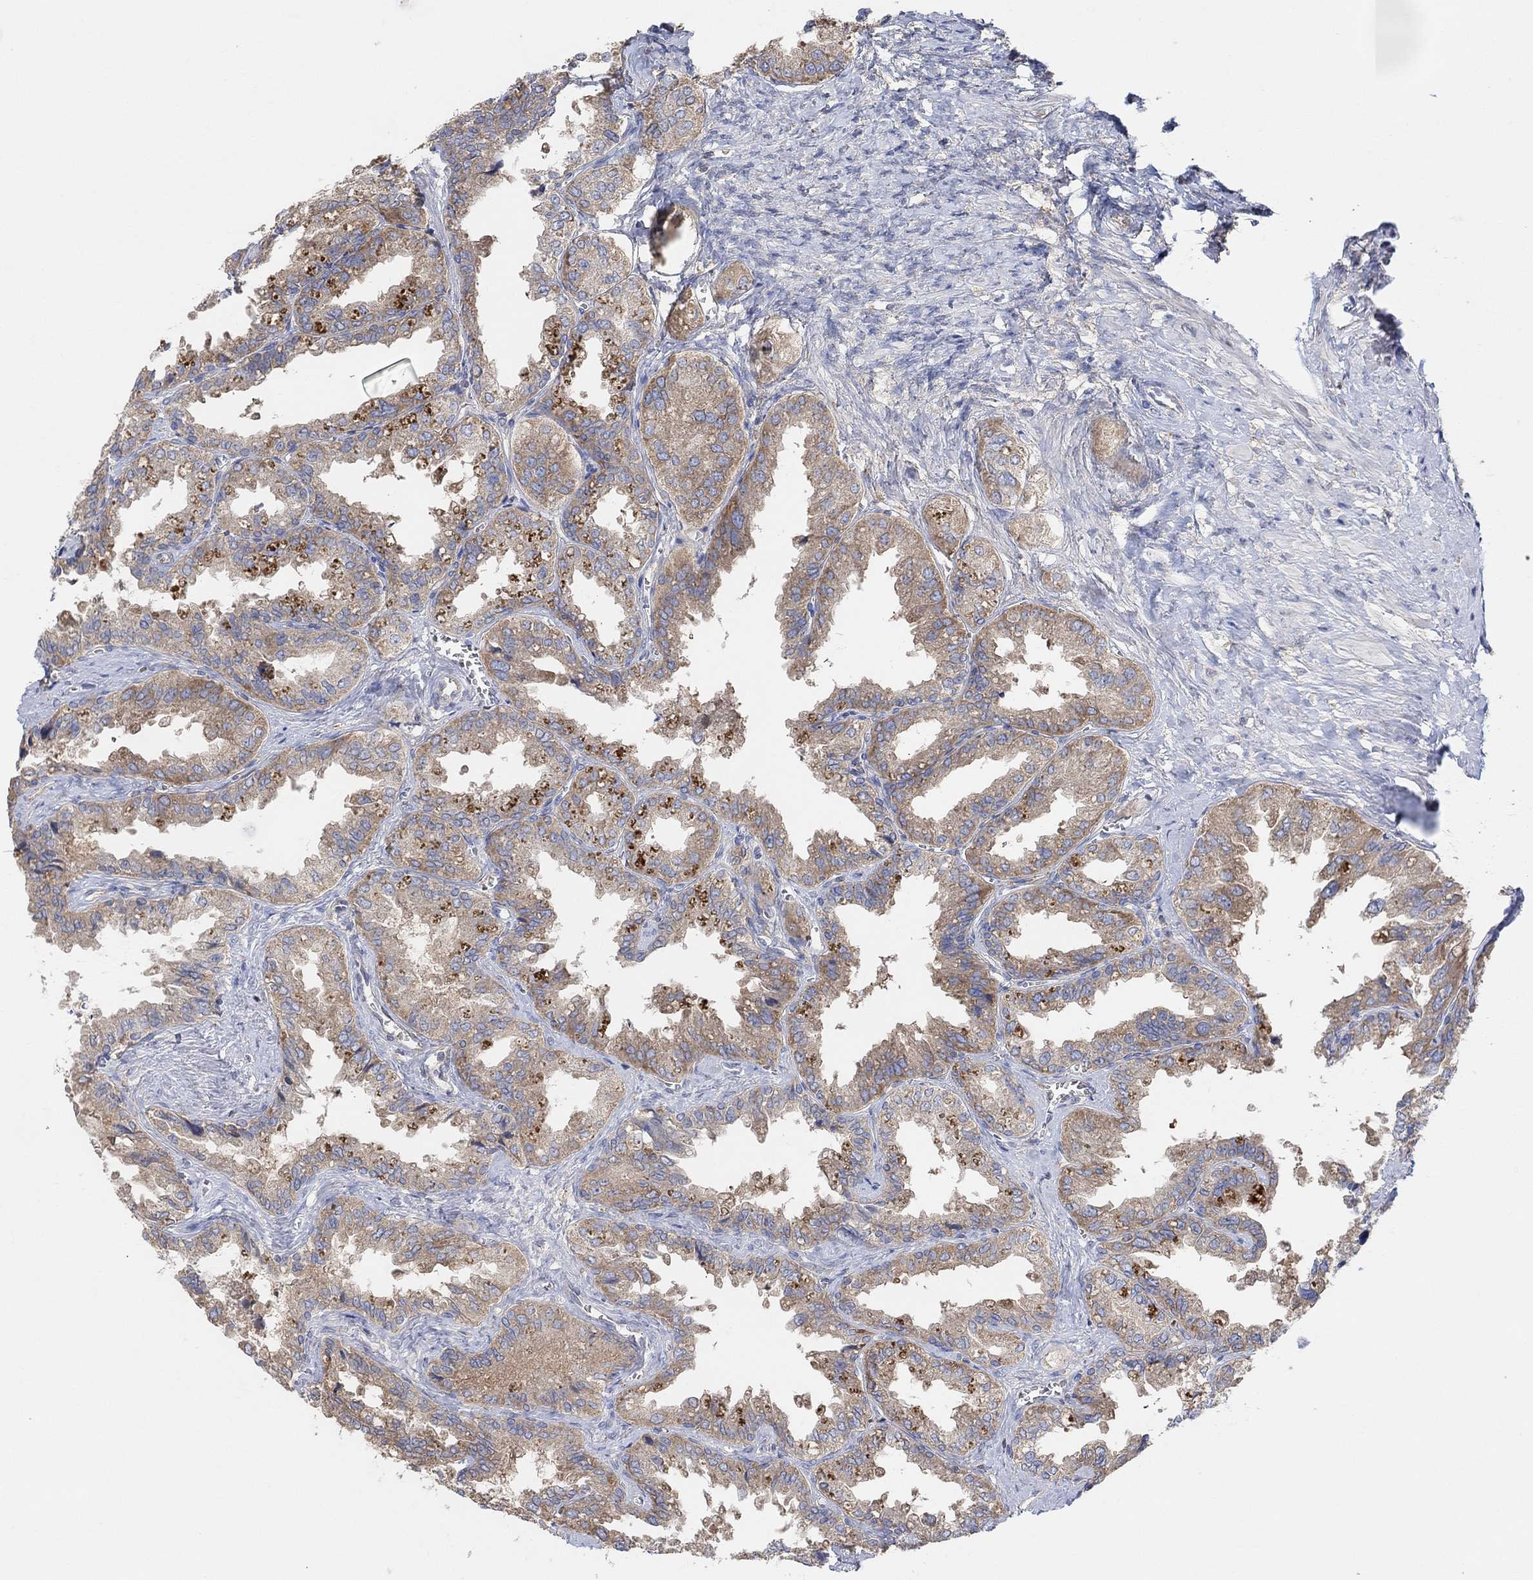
{"staining": {"intensity": "weak", "quantity": "25%-75%", "location": "cytoplasmic/membranous"}, "tissue": "seminal vesicle", "cell_type": "Glandular cells", "image_type": "normal", "snomed": [{"axis": "morphology", "description": "Normal tissue, NOS"}, {"axis": "topography", "description": "Seminal veicle"}], "caption": "A brown stain shows weak cytoplasmic/membranous positivity of a protein in glandular cells of normal human seminal vesicle.", "gene": "BLOC1S3", "patient": {"sex": "male", "age": 67}}